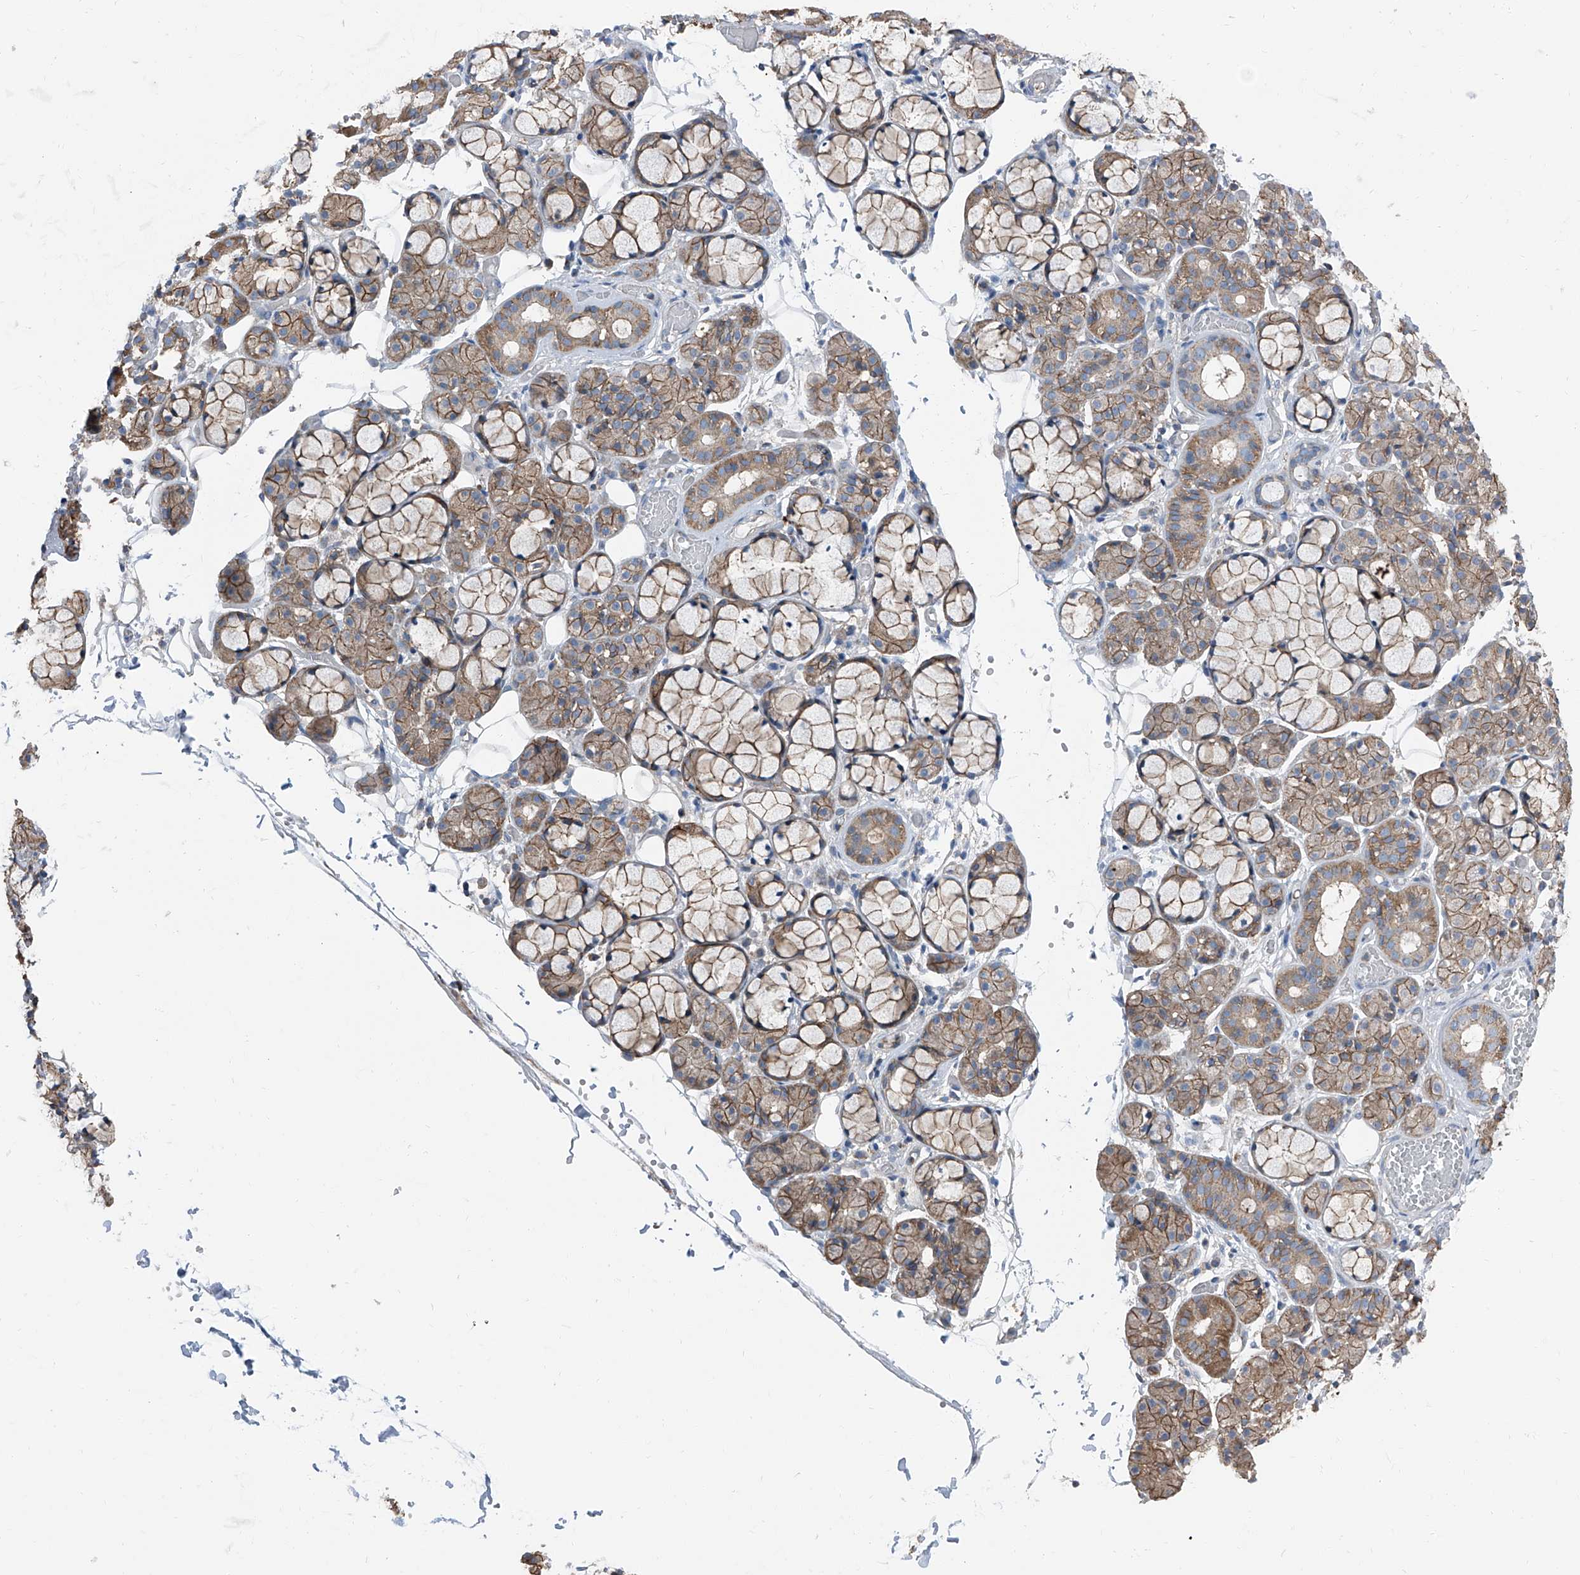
{"staining": {"intensity": "moderate", "quantity": ">75%", "location": "cytoplasmic/membranous"}, "tissue": "salivary gland", "cell_type": "Glandular cells", "image_type": "normal", "snomed": [{"axis": "morphology", "description": "Normal tissue, NOS"}, {"axis": "topography", "description": "Salivary gland"}], "caption": "DAB (3,3'-diaminobenzidine) immunohistochemical staining of benign salivary gland shows moderate cytoplasmic/membranous protein positivity in approximately >75% of glandular cells.", "gene": "GPR142", "patient": {"sex": "male", "age": 63}}